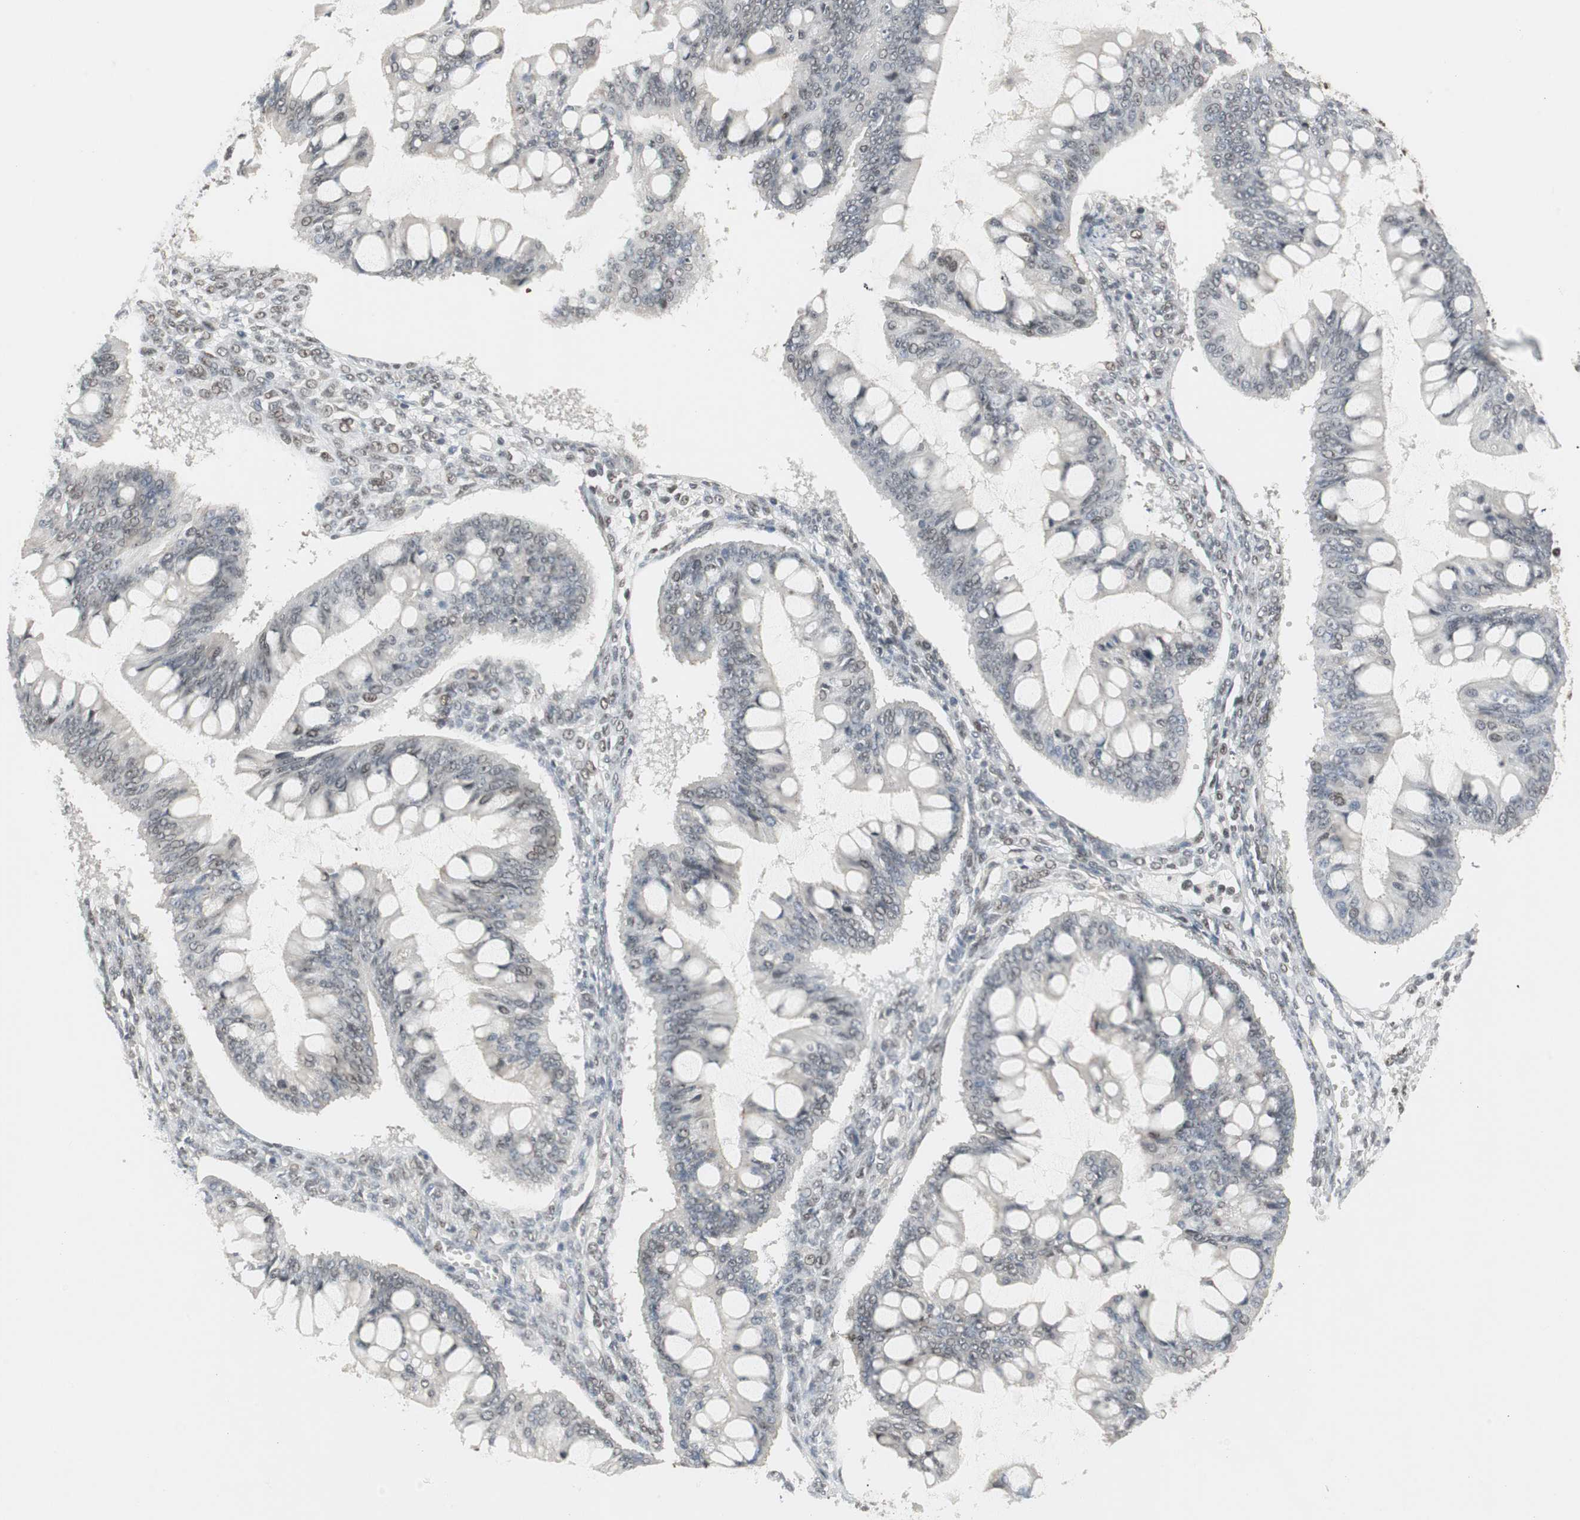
{"staining": {"intensity": "negative", "quantity": "none", "location": "none"}, "tissue": "ovarian cancer", "cell_type": "Tumor cells", "image_type": "cancer", "snomed": [{"axis": "morphology", "description": "Cystadenocarcinoma, mucinous, NOS"}, {"axis": "topography", "description": "Ovary"}], "caption": "Tumor cells show no significant protein staining in ovarian cancer (mucinous cystadenocarcinoma).", "gene": "RTF1", "patient": {"sex": "female", "age": 73}}